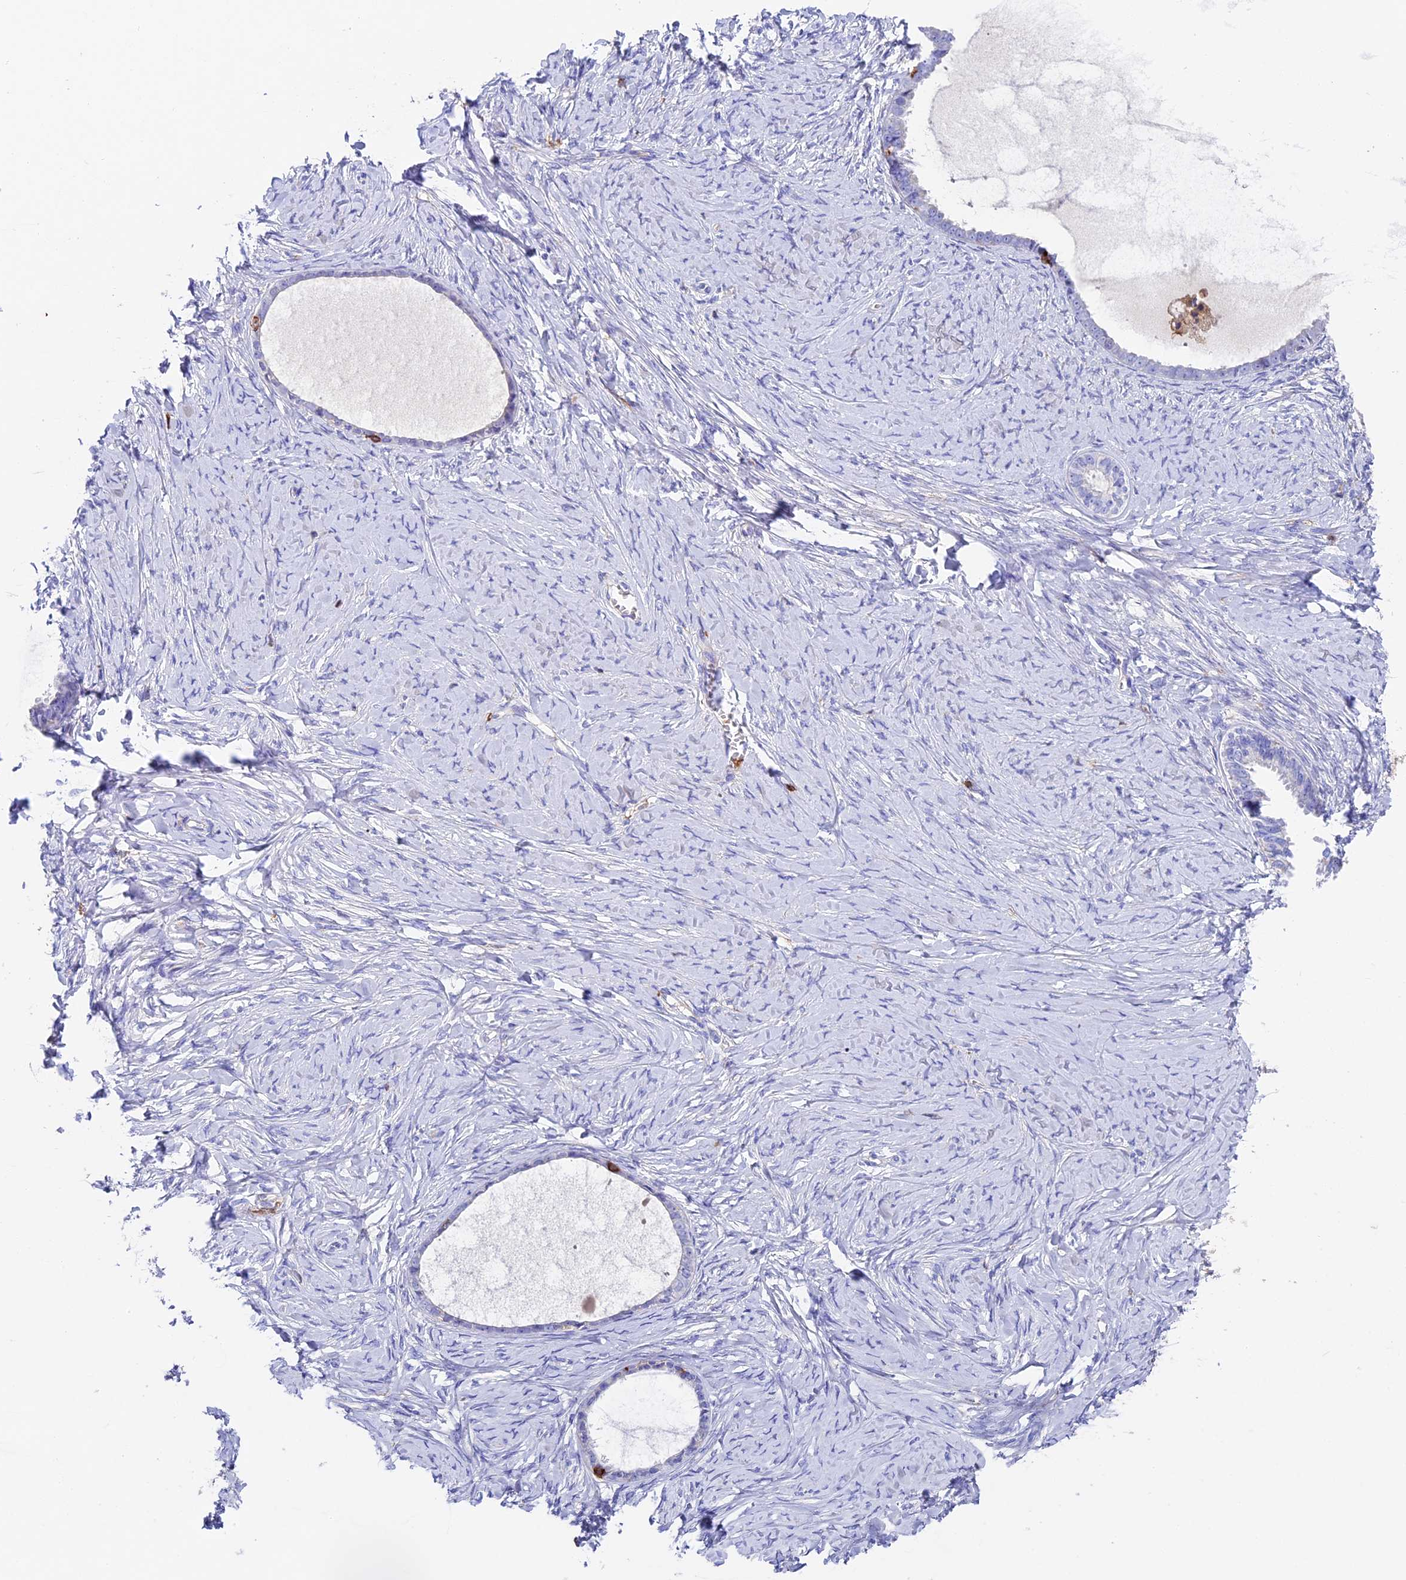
{"staining": {"intensity": "negative", "quantity": "none", "location": "none"}, "tissue": "ovarian cancer", "cell_type": "Tumor cells", "image_type": "cancer", "snomed": [{"axis": "morphology", "description": "Cystadenocarcinoma, serous, NOS"}, {"axis": "topography", "description": "Ovary"}], "caption": "This is an immunohistochemistry histopathology image of serous cystadenocarcinoma (ovarian). There is no expression in tumor cells.", "gene": "ADAT1", "patient": {"sex": "female", "age": 79}}